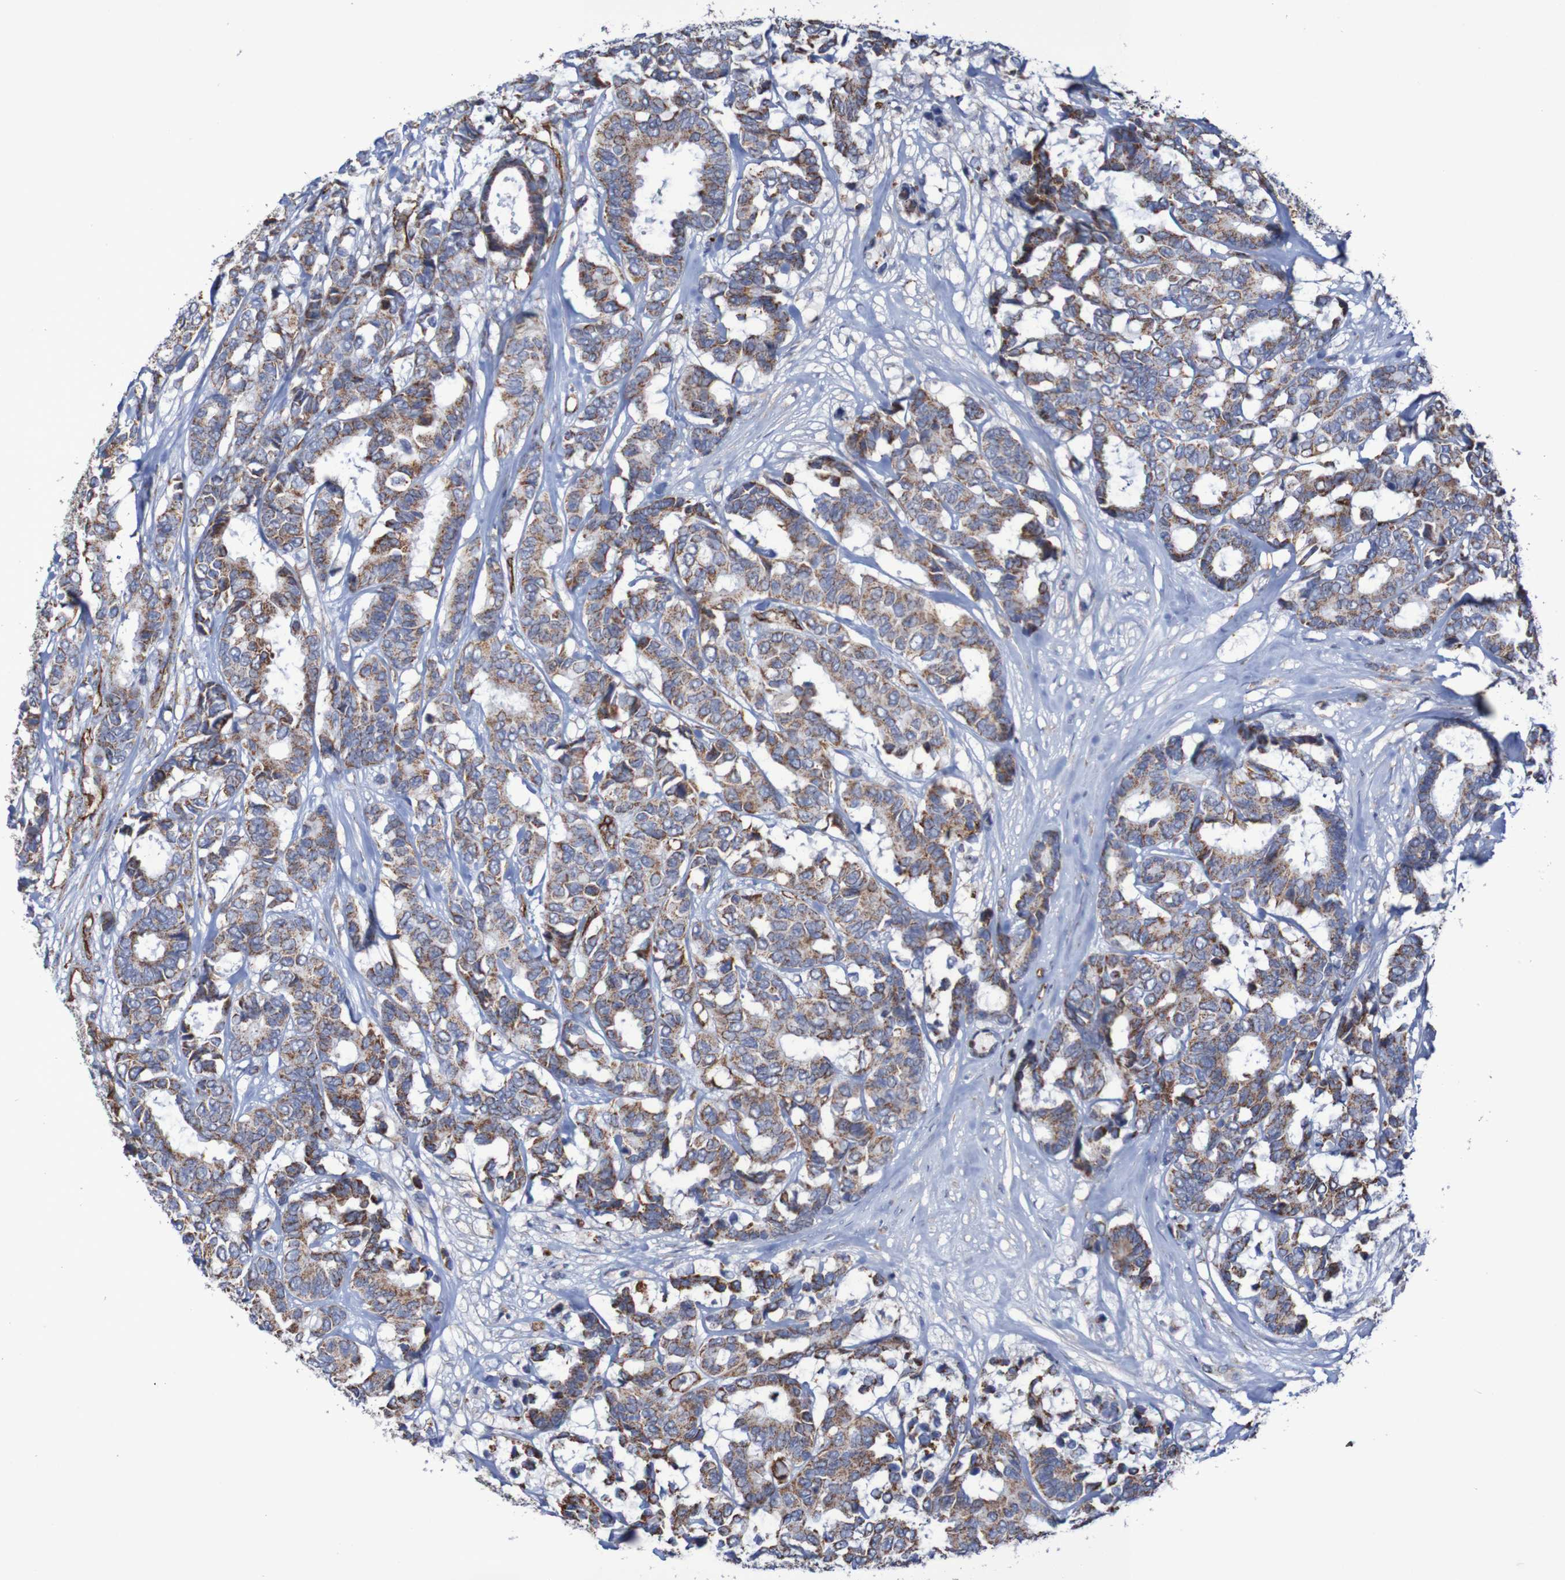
{"staining": {"intensity": "moderate", "quantity": ">75%", "location": "cytoplasmic/membranous"}, "tissue": "breast cancer", "cell_type": "Tumor cells", "image_type": "cancer", "snomed": [{"axis": "morphology", "description": "Duct carcinoma"}, {"axis": "topography", "description": "Breast"}], "caption": "Moderate cytoplasmic/membranous protein positivity is identified in about >75% of tumor cells in breast cancer.", "gene": "MMEL1", "patient": {"sex": "female", "age": 87}}